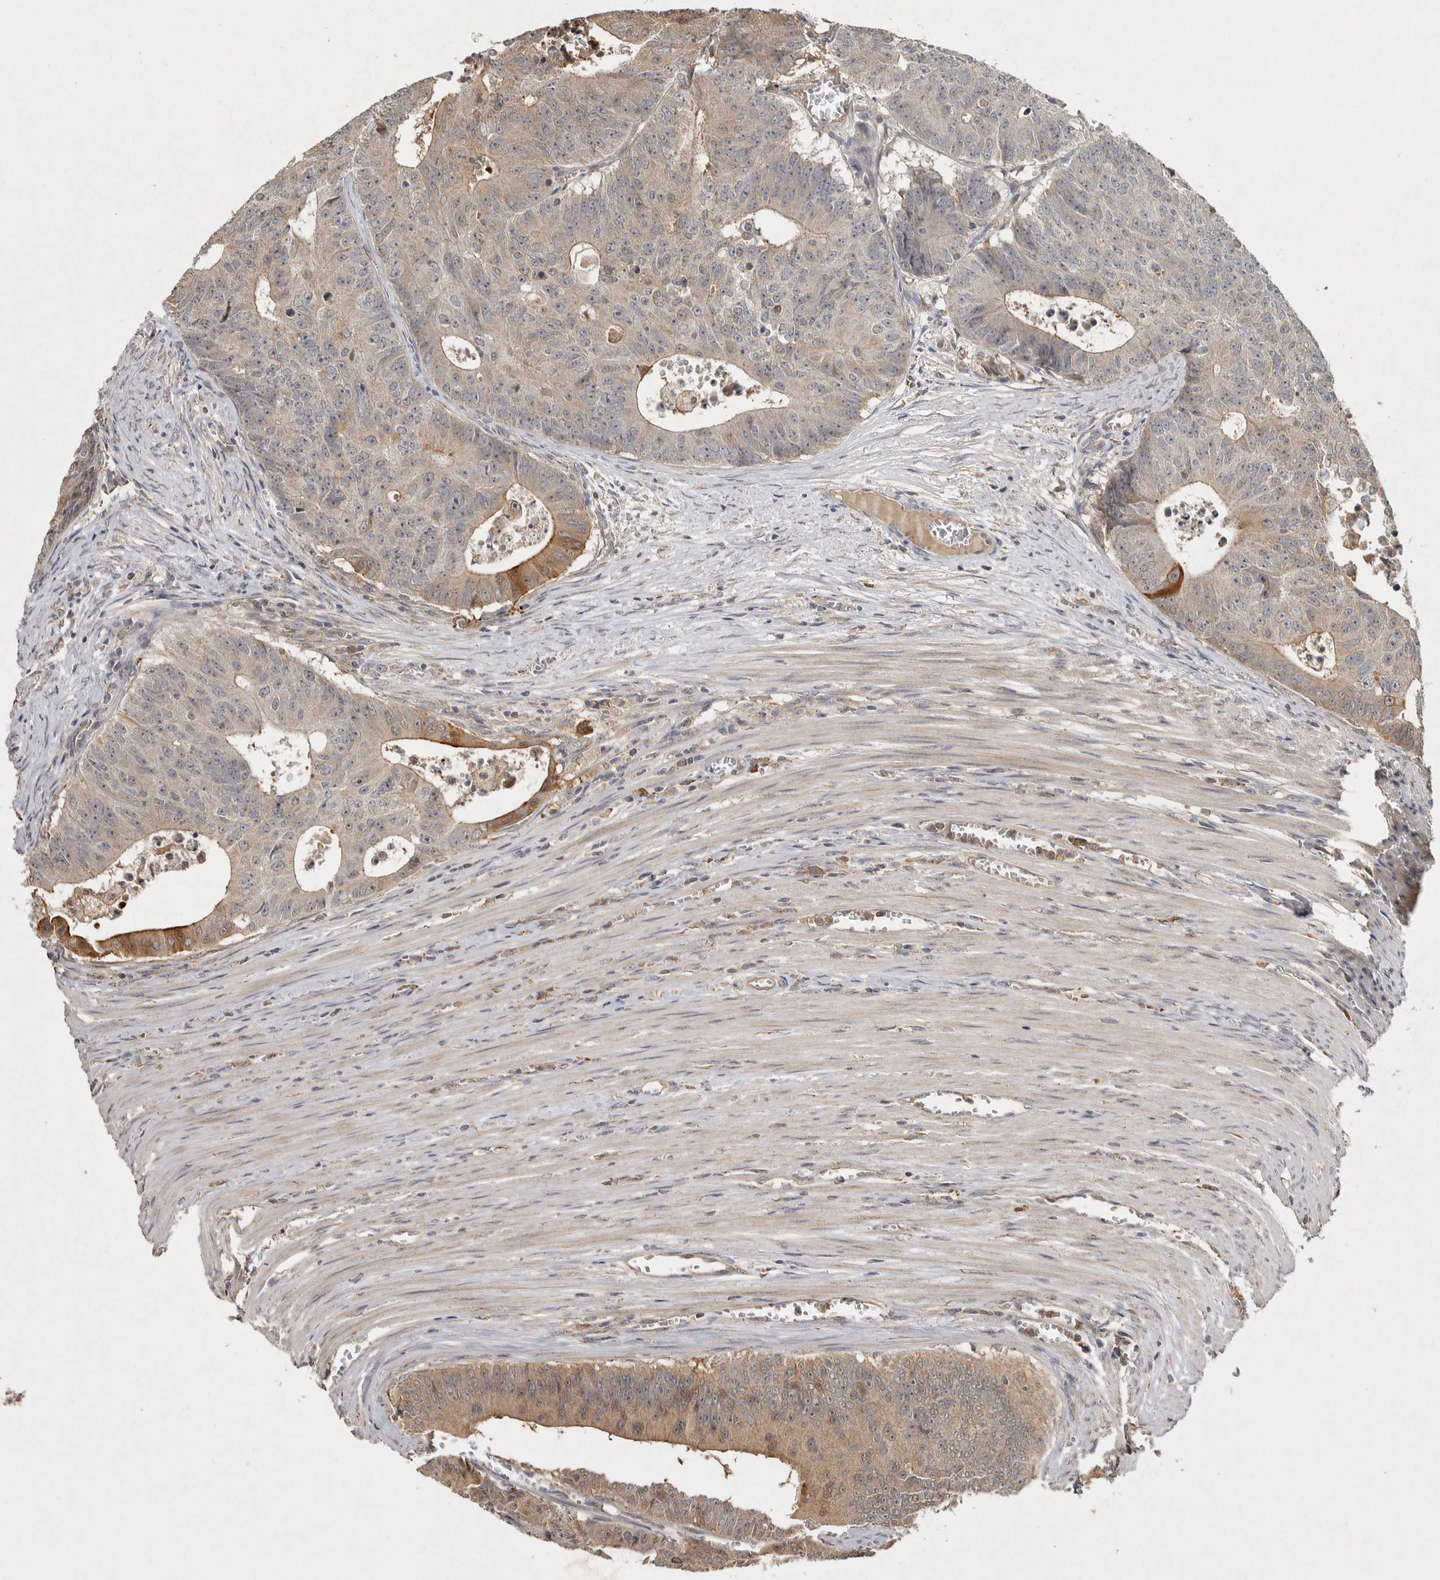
{"staining": {"intensity": "weak", "quantity": ">75%", "location": "cytoplasmic/membranous"}, "tissue": "colorectal cancer", "cell_type": "Tumor cells", "image_type": "cancer", "snomed": [{"axis": "morphology", "description": "Adenocarcinoma, NOS"}, {"axis": "topography", "description": "Colon"}], "caption": "Protein staining exhibits weak cytoplasmic/membranous positivity in approximately >75% of tumor cells in colorectal cancer (adenocarcinoma).", "gene": "EIF3H", "patient": {"sex": "male", "age": 87}}